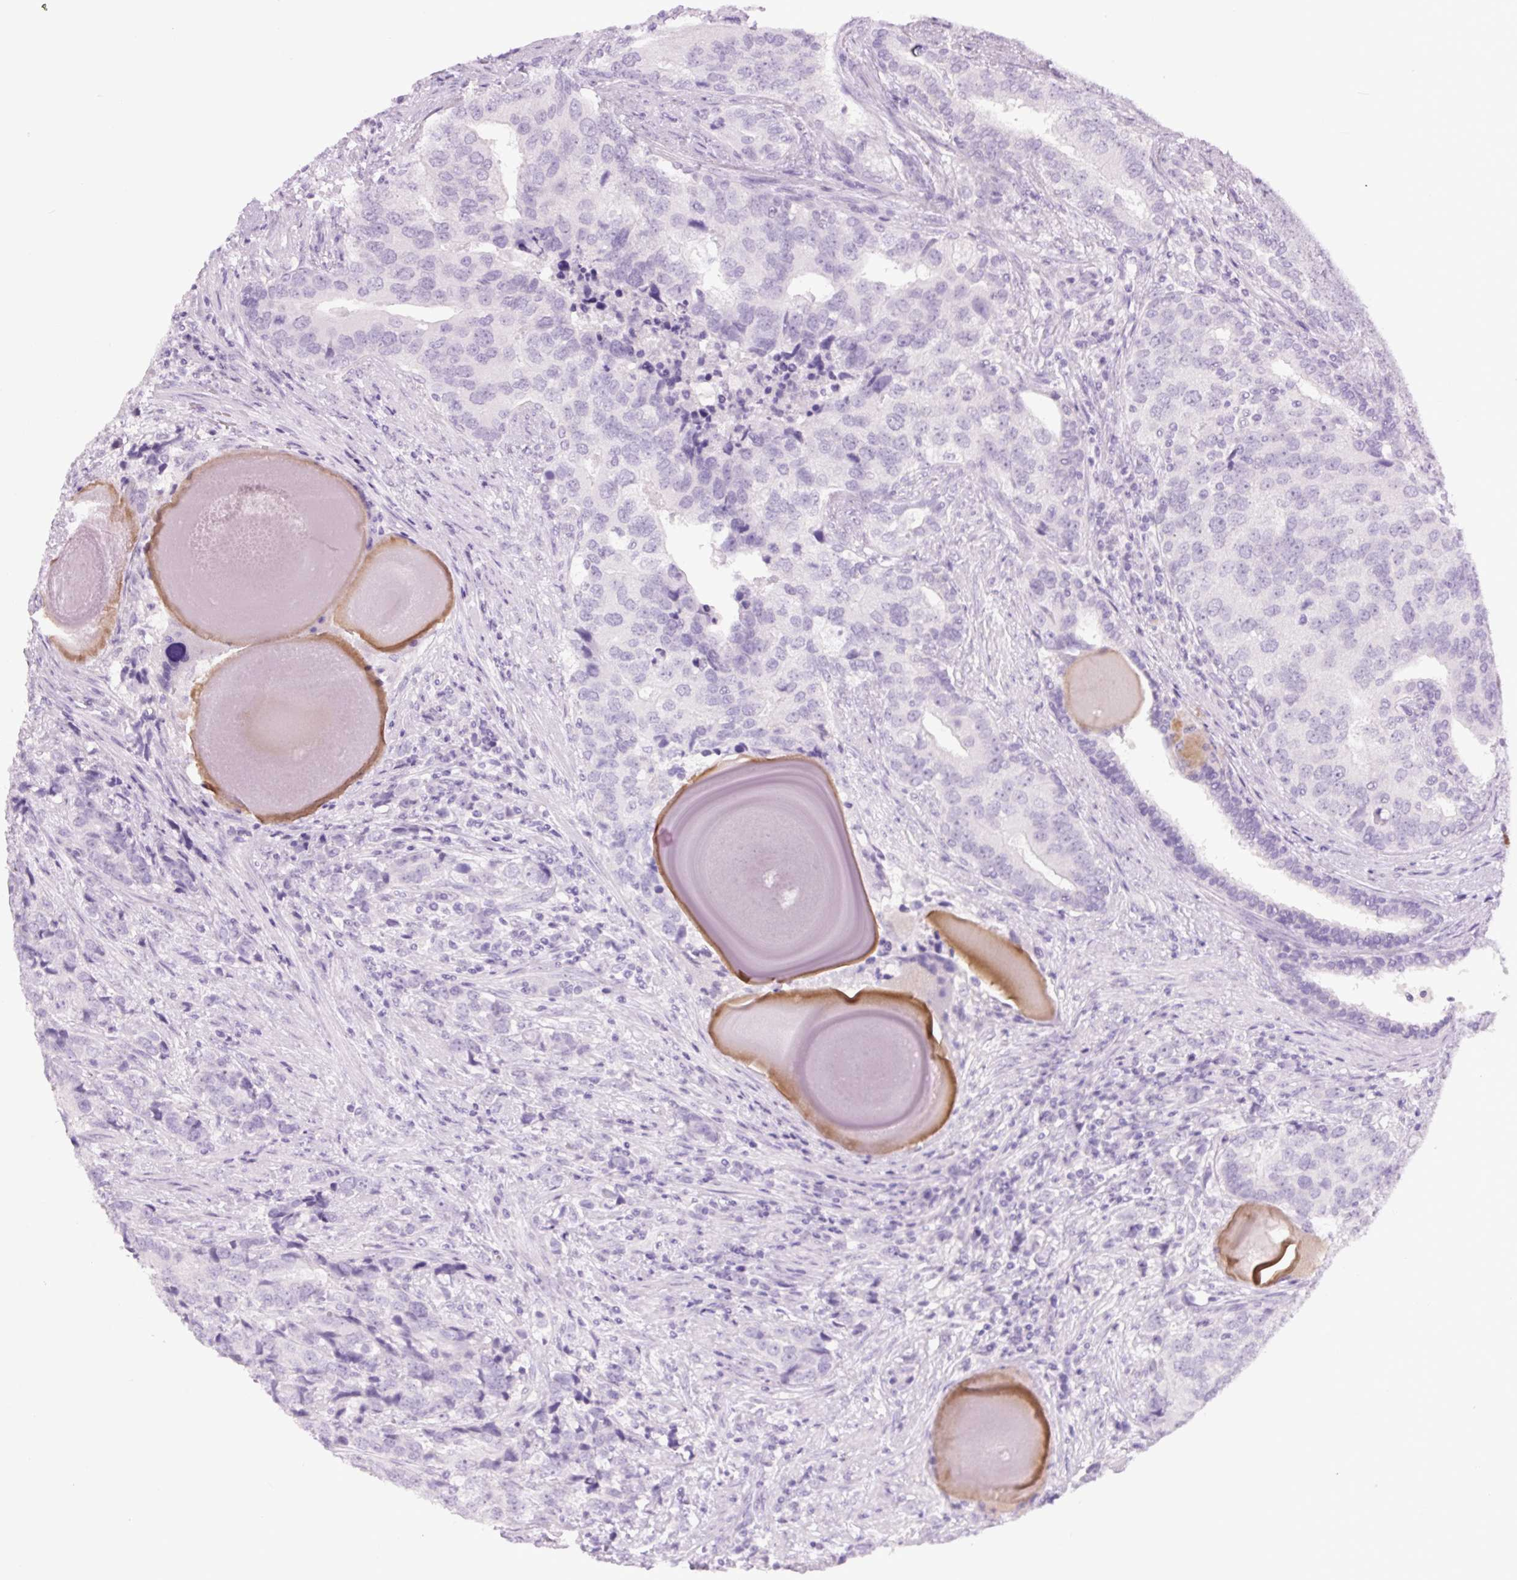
{"staining": {"intensity": "negative", "quantity": "none", "location": "none"}, "tissue": "prostate cancer", "cell_type": "Tumor cells", "image_type": "cancer", "snomed": [{"axis": "morphology", "description": "Adenocarcinoma, High grade"}, {"axis": "topography", "description": "Prostate"}], "caption": "The histopathology image demonstrates no staining of tumor cells in prostate adenocarcinoma (high-grade).", "gene": "COL9A2", "patient": {"sex": "male", "age": 68}}